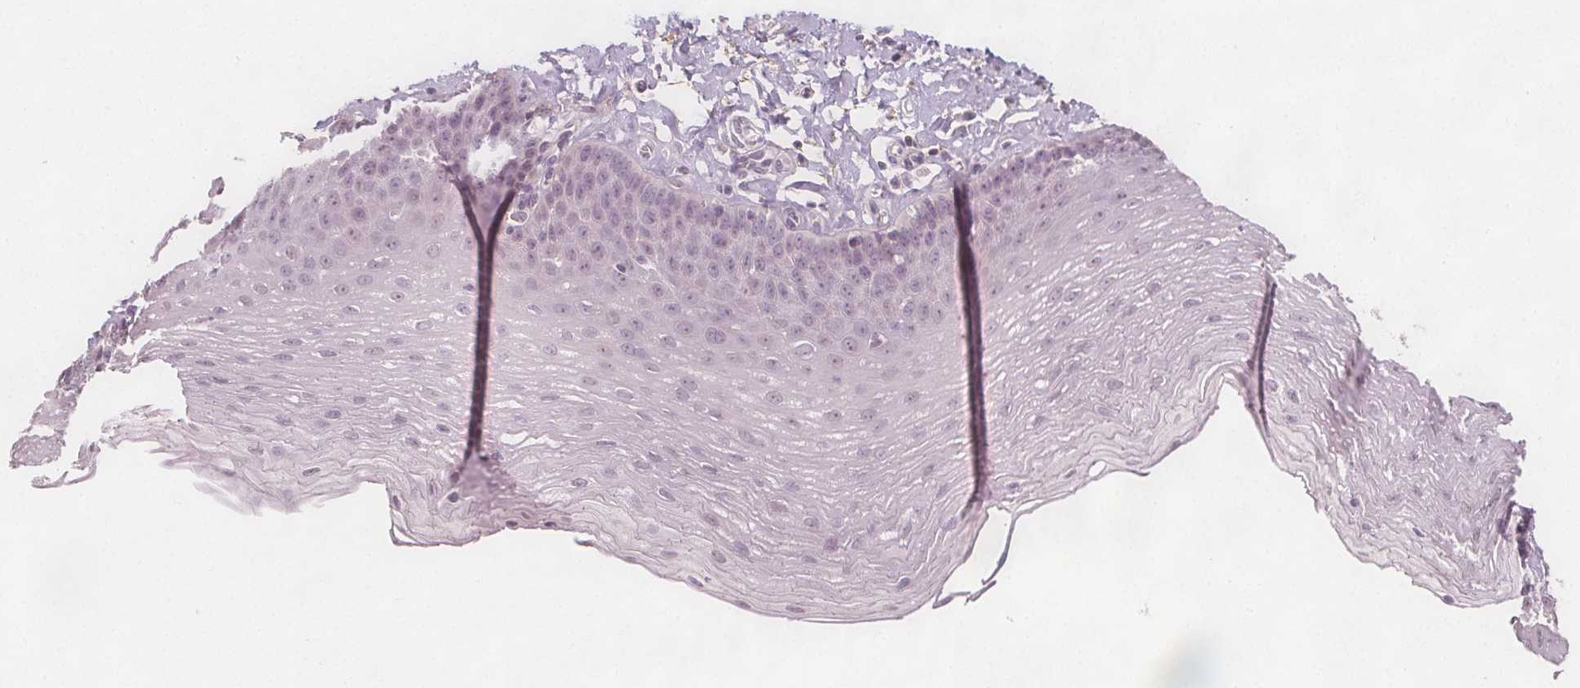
{"staining": {"intensity": "negative", "quantity": "none", "location": "none"}, "tissue": "esophagus", "cell_type": "Squamous epithelial cells", "image_type": "normal", "snomed": [{"axis": "morphology", "description": "Normal tissue, NOS"}, {"axis": "topography", "description": "Esophagus"}], "caption": "This is an immunohistochemistry image of benign esophagus. There is no expression in squamous epithelial cells.", "gene": "C1orf167", "patient": {"sex": "female", "age": 81}}